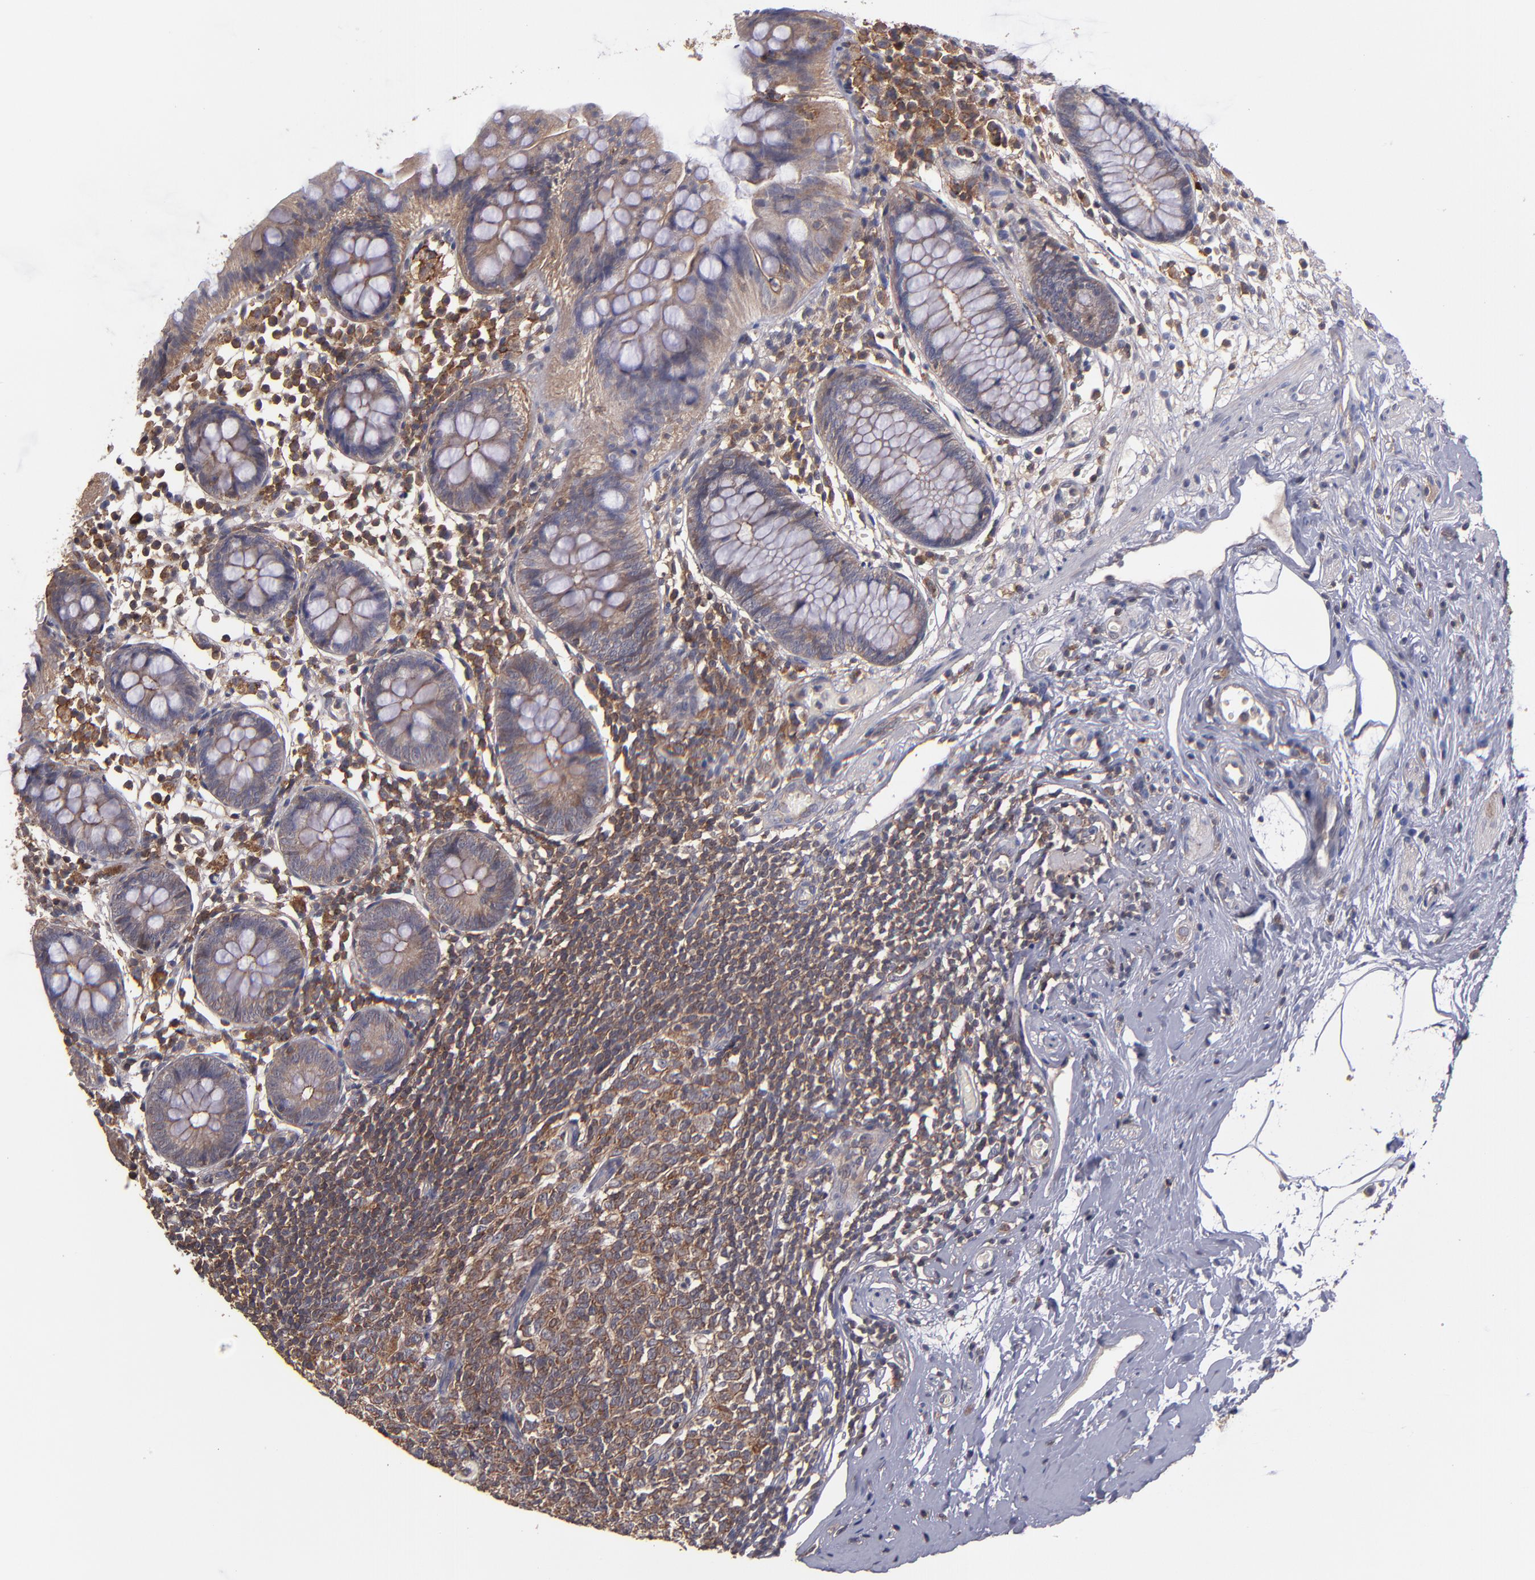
{"staining": {"intensity": "strong", "quantity": ">75%", "location": "cytoplasmic/membranous"}, "tissue": "appendix", "cell_type": "Glandular cells", "image_type": "normal", "snomed": [{"axis": "morphology", "description": "Normal tissue, NOS"}, {"axis": "topography", "description": "Appendix"}], "caption": "High-magnification brightfield microscopy of benign appendix stained with DAB (3,3'-diaminobenzidine) (brown) and counterstained with hematoxylin (blue). glandular cells exhibit strong cytoplasmic/membranous expression is seen in about>75% of cells. Immunohistochemistry (ihc) stains the protein in brown and the nuclei are stained blue.", "gene": "NF2", "patient": {"sex": "male", "age": 38}}